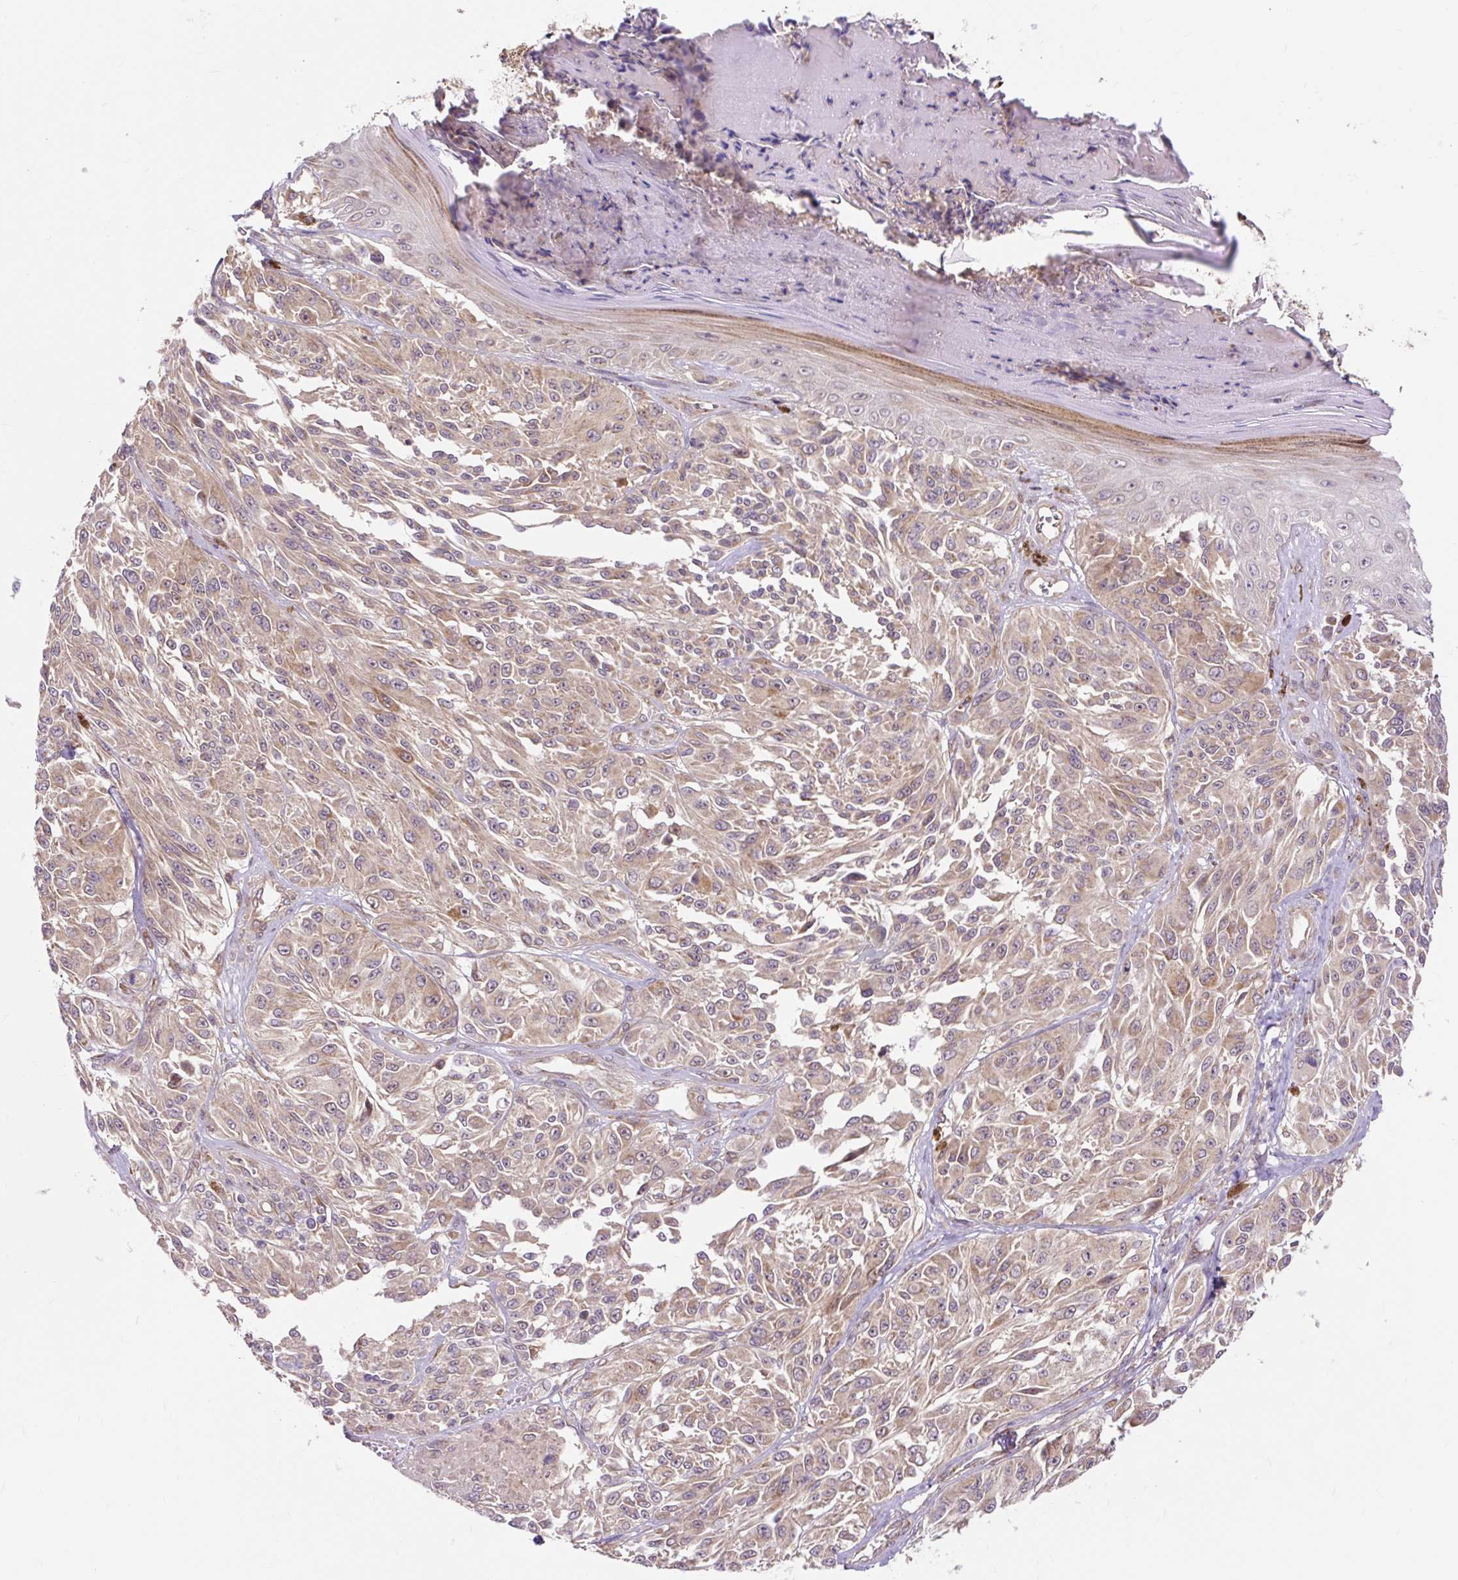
{"staining": {"intensity": "weak", "quantity": ">75%", "location": "cytoplasmic/membranous"}, "tissue": "melanoma", "cell_type": "Tumor cells", "image_type": "cancer", "snomed": [{"axis": "morphology", "description": "Malignant melanoma, NOS"}, {"axis": "topography", "description": "Skin"}], "caption": "Immunohistochemical staining of human malignant melanoma demonstrates weak cytoplasmic/membranous protein staining in approximately >75% of tumor cells.", "gene": "TRIAP1", "patient": {"sex": "male", "age": 94}}